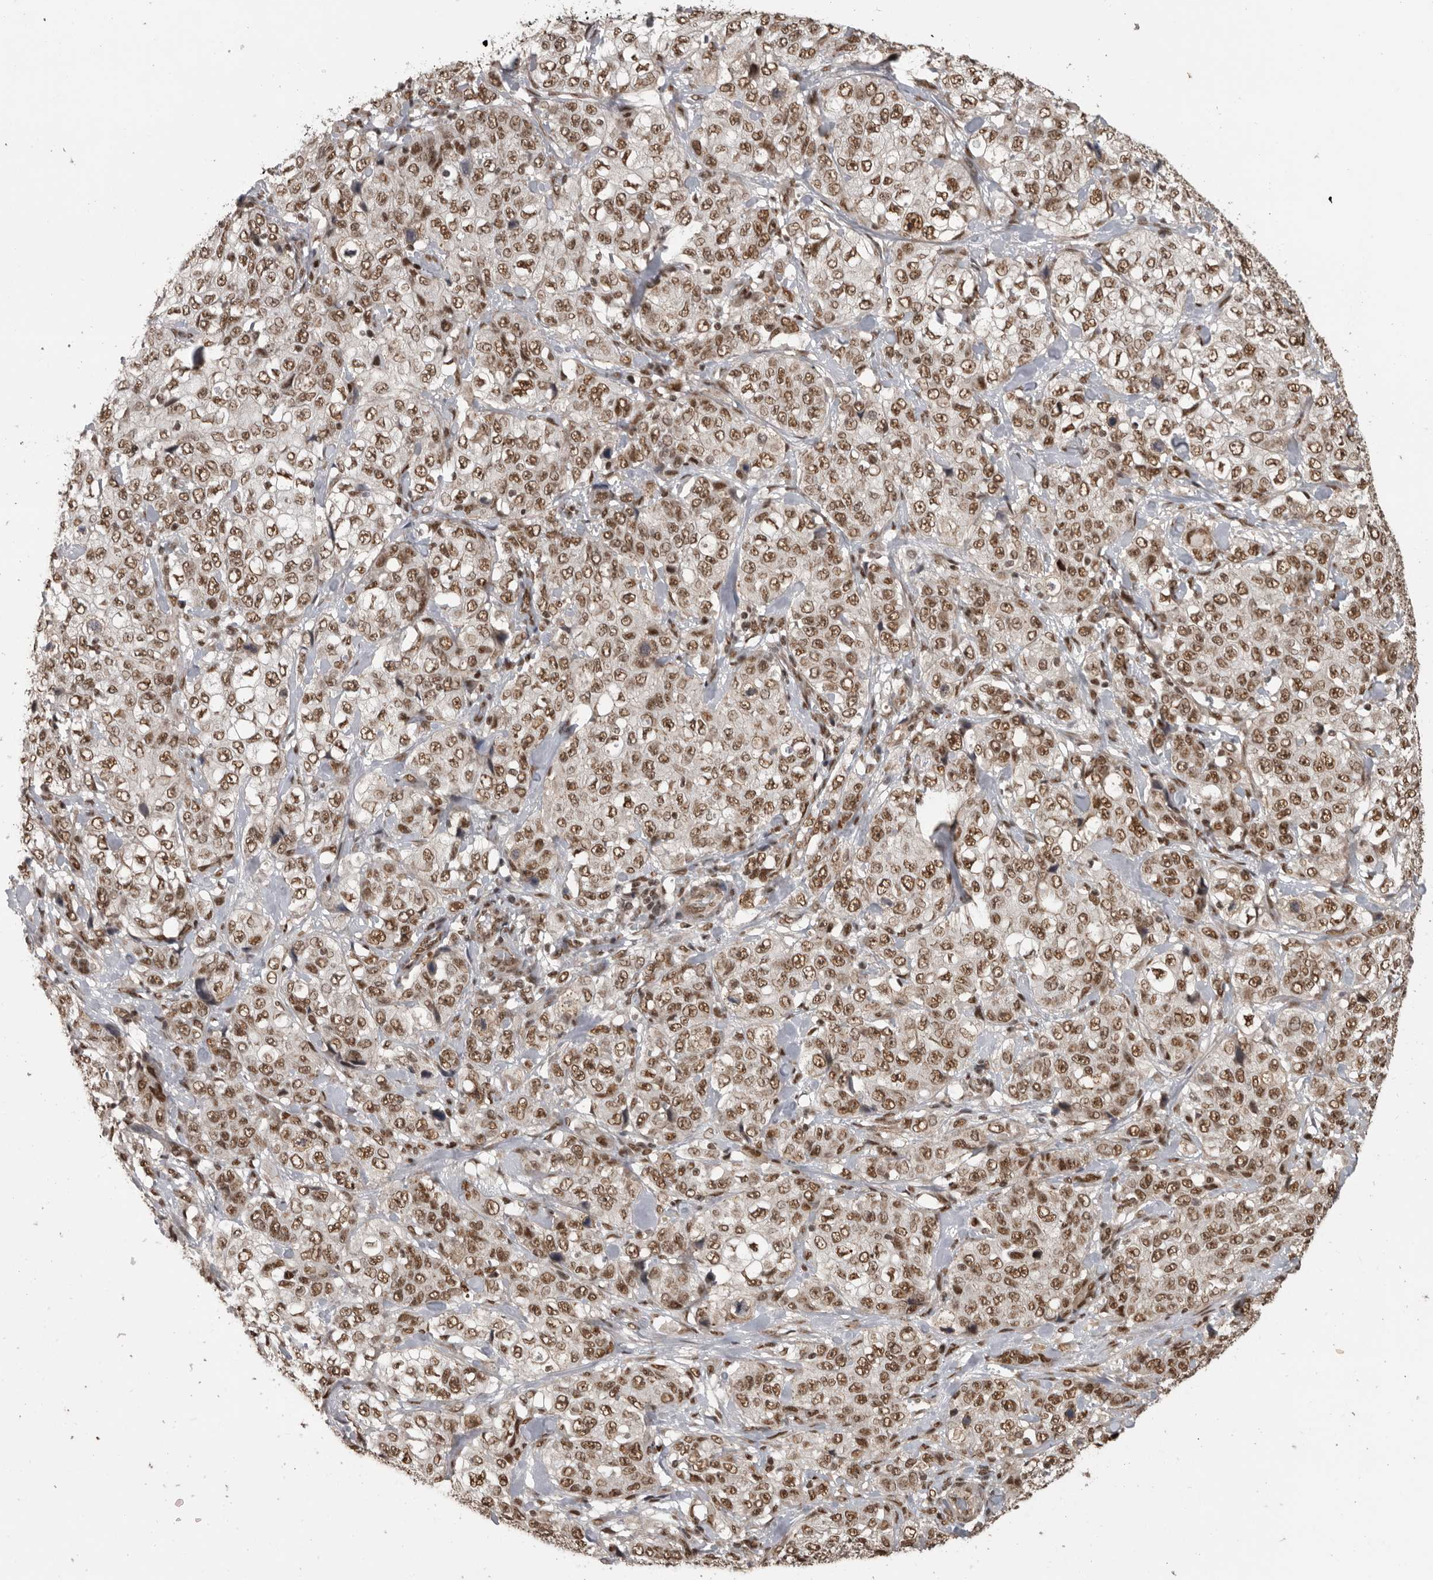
{"staining": {"intensity": "moderate", "quantity": ">75%", "location": "nuclear"}, "tissue": "stomach cancer", "cell_type": "Tumor cells", "image_type": "cancer", "snomed": [{"axis": "morphology", "description": "Adenocarcinoma, NOS"}, {"axis": "topography", "description": "Stomach"}], "caption": "Tumor cells demonstrate moderate nuclear expression in approximately >75% of cells in stomach adenocarcinoma.", "gene": "CBLL1", "patient": {"sex": "male", "age": 48}}